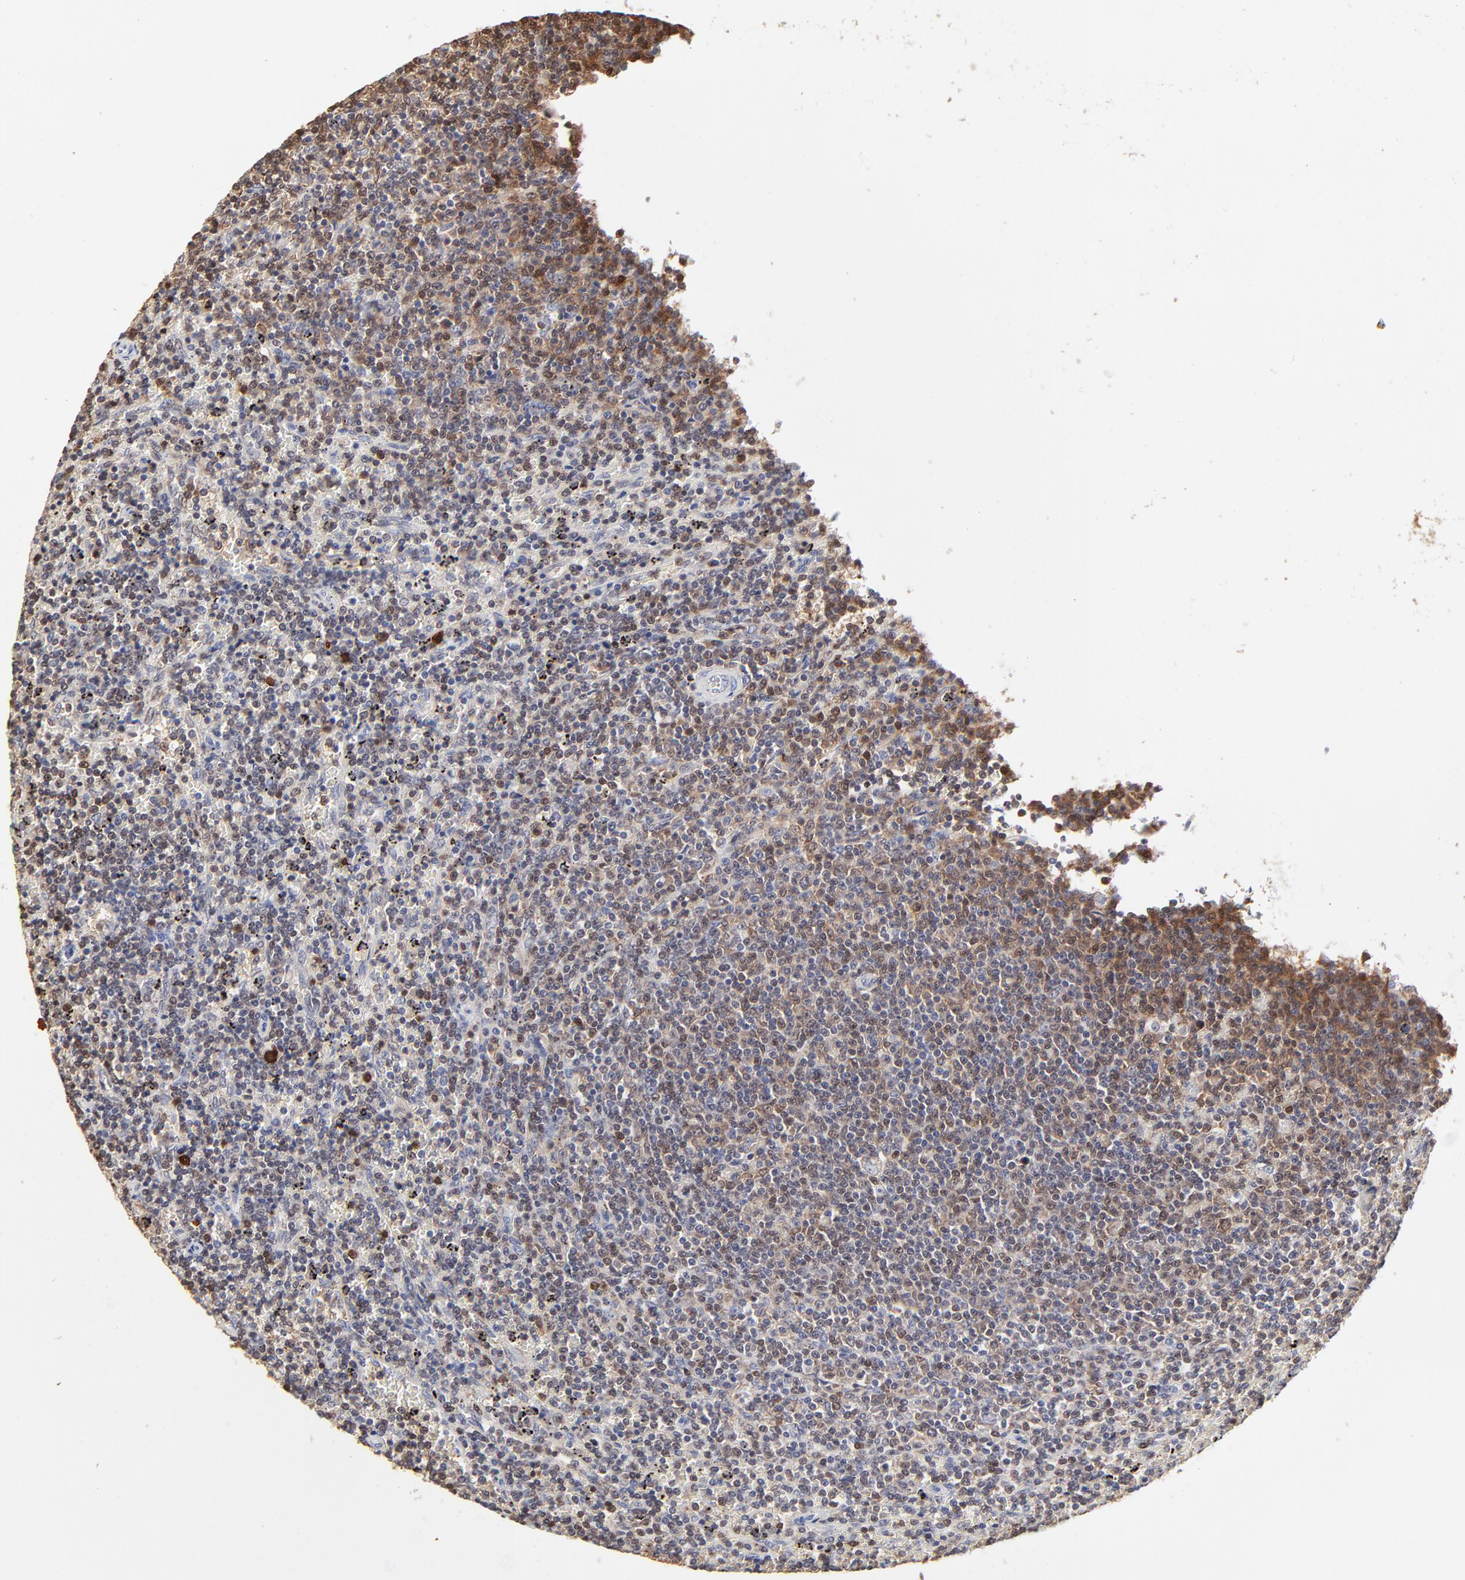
{"staining": {"intensity": "weak", "quantity": "<25%", "location": "cytoplasmic/membranous"}, "tissue": "lymphoma", "cell_type": "Tumor cells", "image_type": "cancer", "snomed": [{"axis": "morphology", "description": "Malignant lymphoma, non-Hodgkin's type, Low grade"}, {"axis": "topography", "description": "Spleen"}], "caption": "The micrograph displays no staining of tumor cells in lymphoma. (Stains: DAB (3,3'-diaminobenzidine) immunohistochemistry (IHC) with hematoxylin counter stain, Microscopy: brightfield microscopy at high magnification).", "gene": "CASP3", "patient": {"sex": "female", "age": 50}}